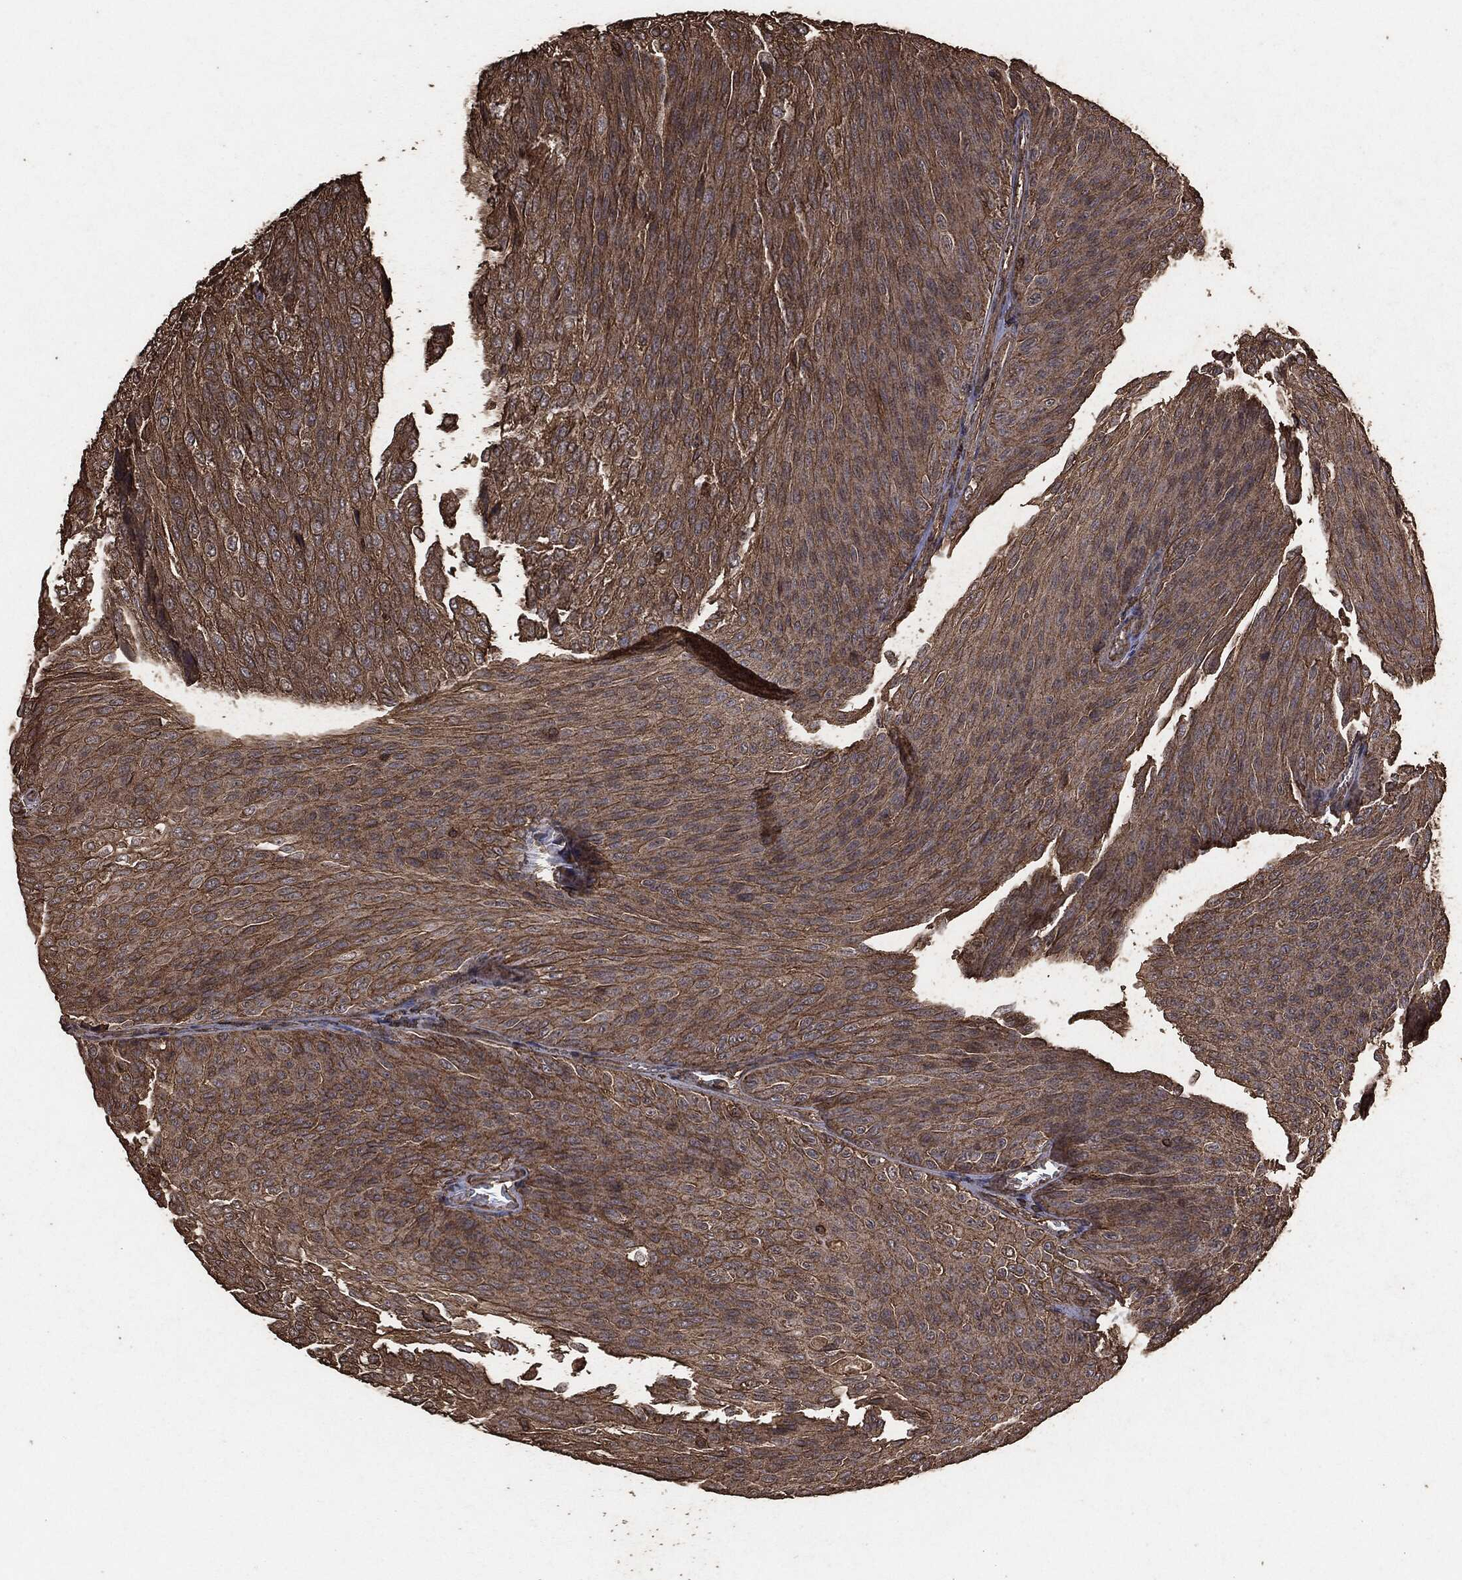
{"staining": {"intensity": "moderate", "quantity": ">75%", "location": "cytoplasmic/membranous"}, "tissue": "urothelial cancer", "cell_type": "Tumor cells", "image_type": "cancer", "snomed": [{"axis": "morphology", "description": "Urothelial carcinoma, Low grade"}, {"axis": "topography", "description": "Ureter, NOS"}, {"axis": "topography", "description": "Urinary bladder"}], "caption": "The immunohistochemical stain labels moderate cytoplasmic/membranous staining in tumor cells of urothelial cancer tissue.", "gene": "MTOR", "patient": {"sex": "male", "age": 78}}